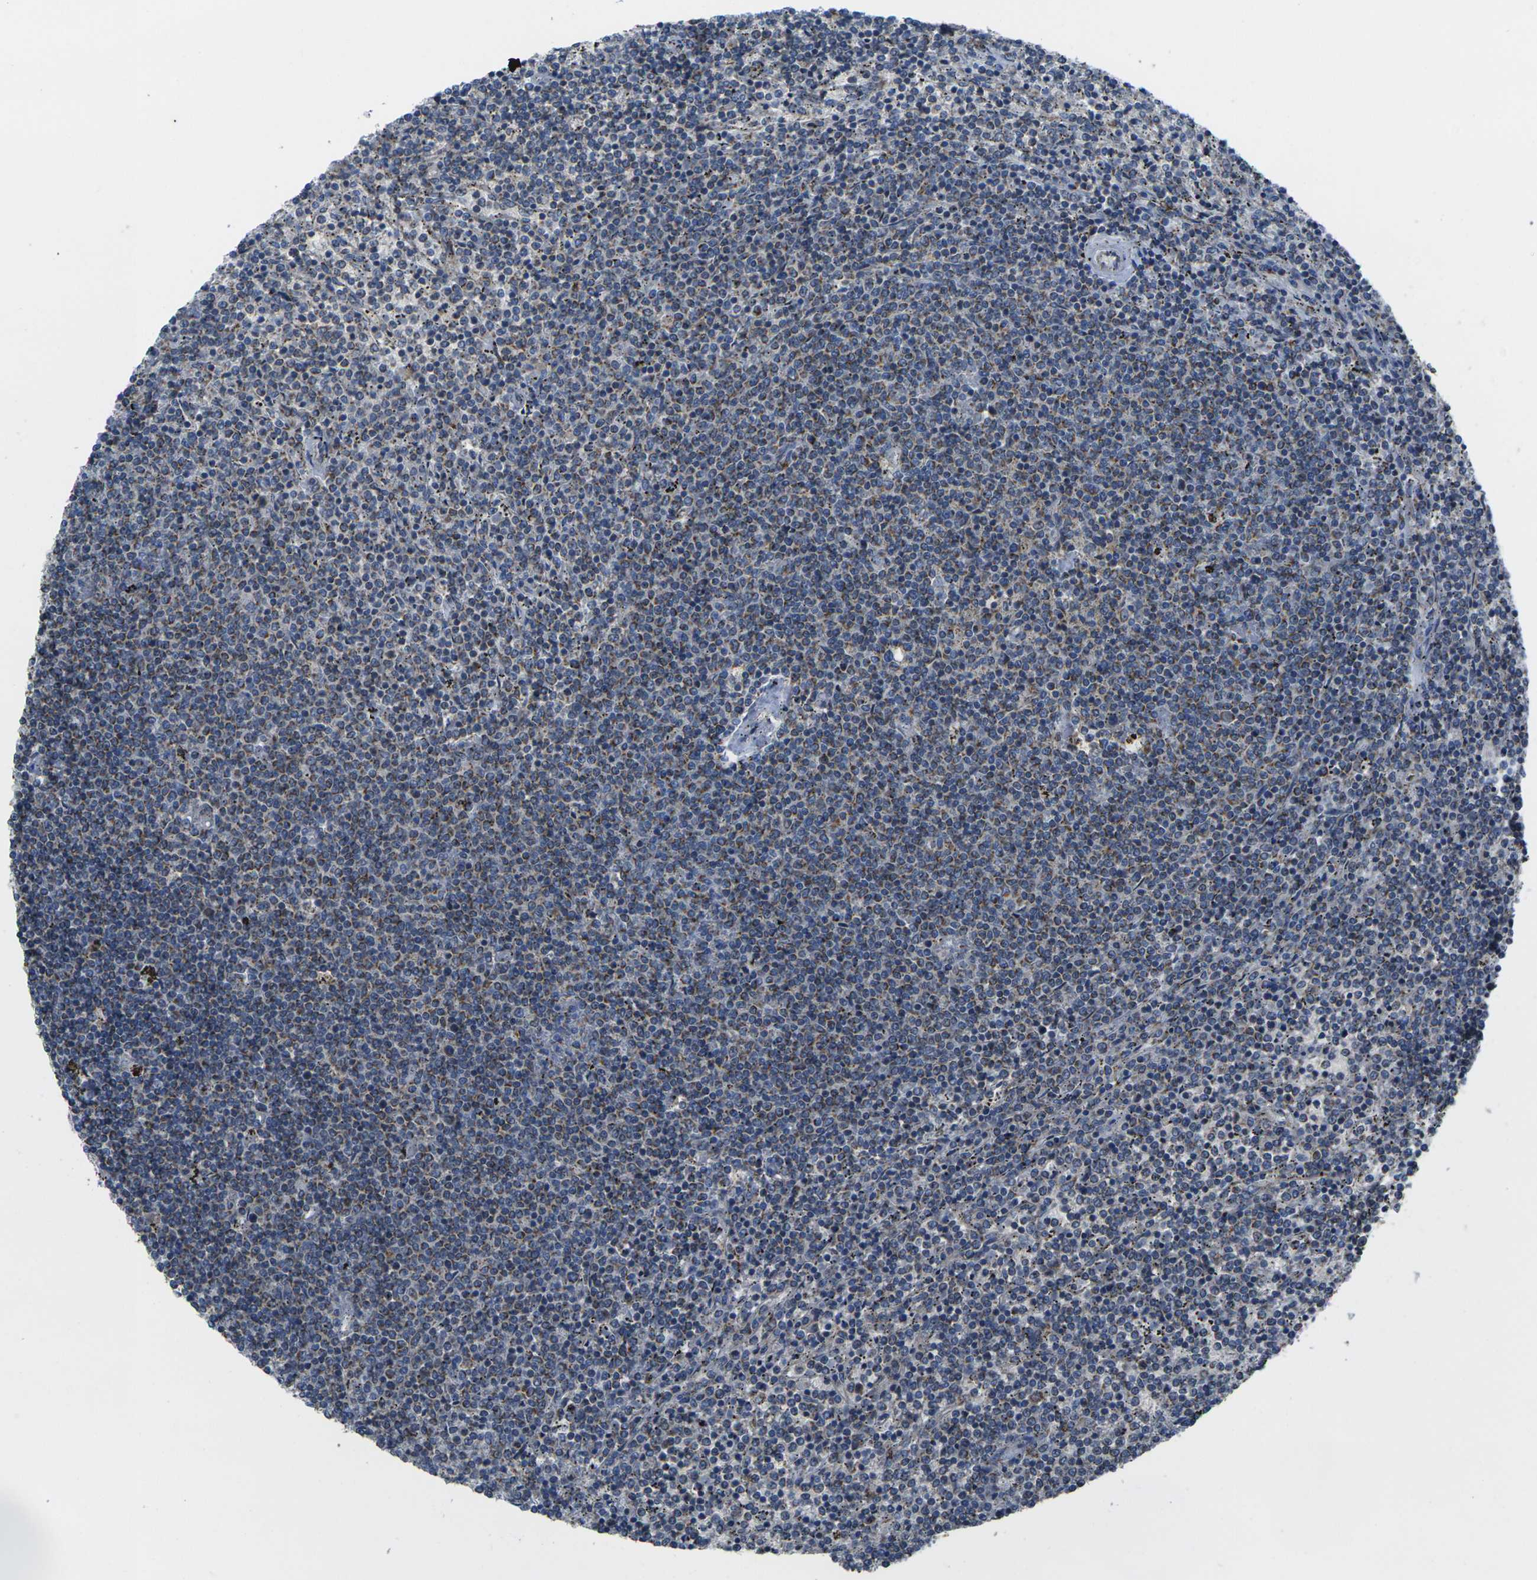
{"staining": {"intensity": "weak", "quantity": "<25%", "location": "cytoplasmic/membranous"}, "tissue": "lymphoma", "cell_type": "Tumor cells", "image_type": "cancer", "snomed": [{"axis": "morphology", "description": "Malignant lymphoma, non-Hodgkin's type, Low grade"}, {"axis": "topography", "description": "Spleen"}], "caption": "Tumor cells are negative for brown protein staining in malignant lymphoma, non-Hodgkin's type (low-grade).", "gene": "TMEM120B", "patient": {"sex": "female", "age": 50}}